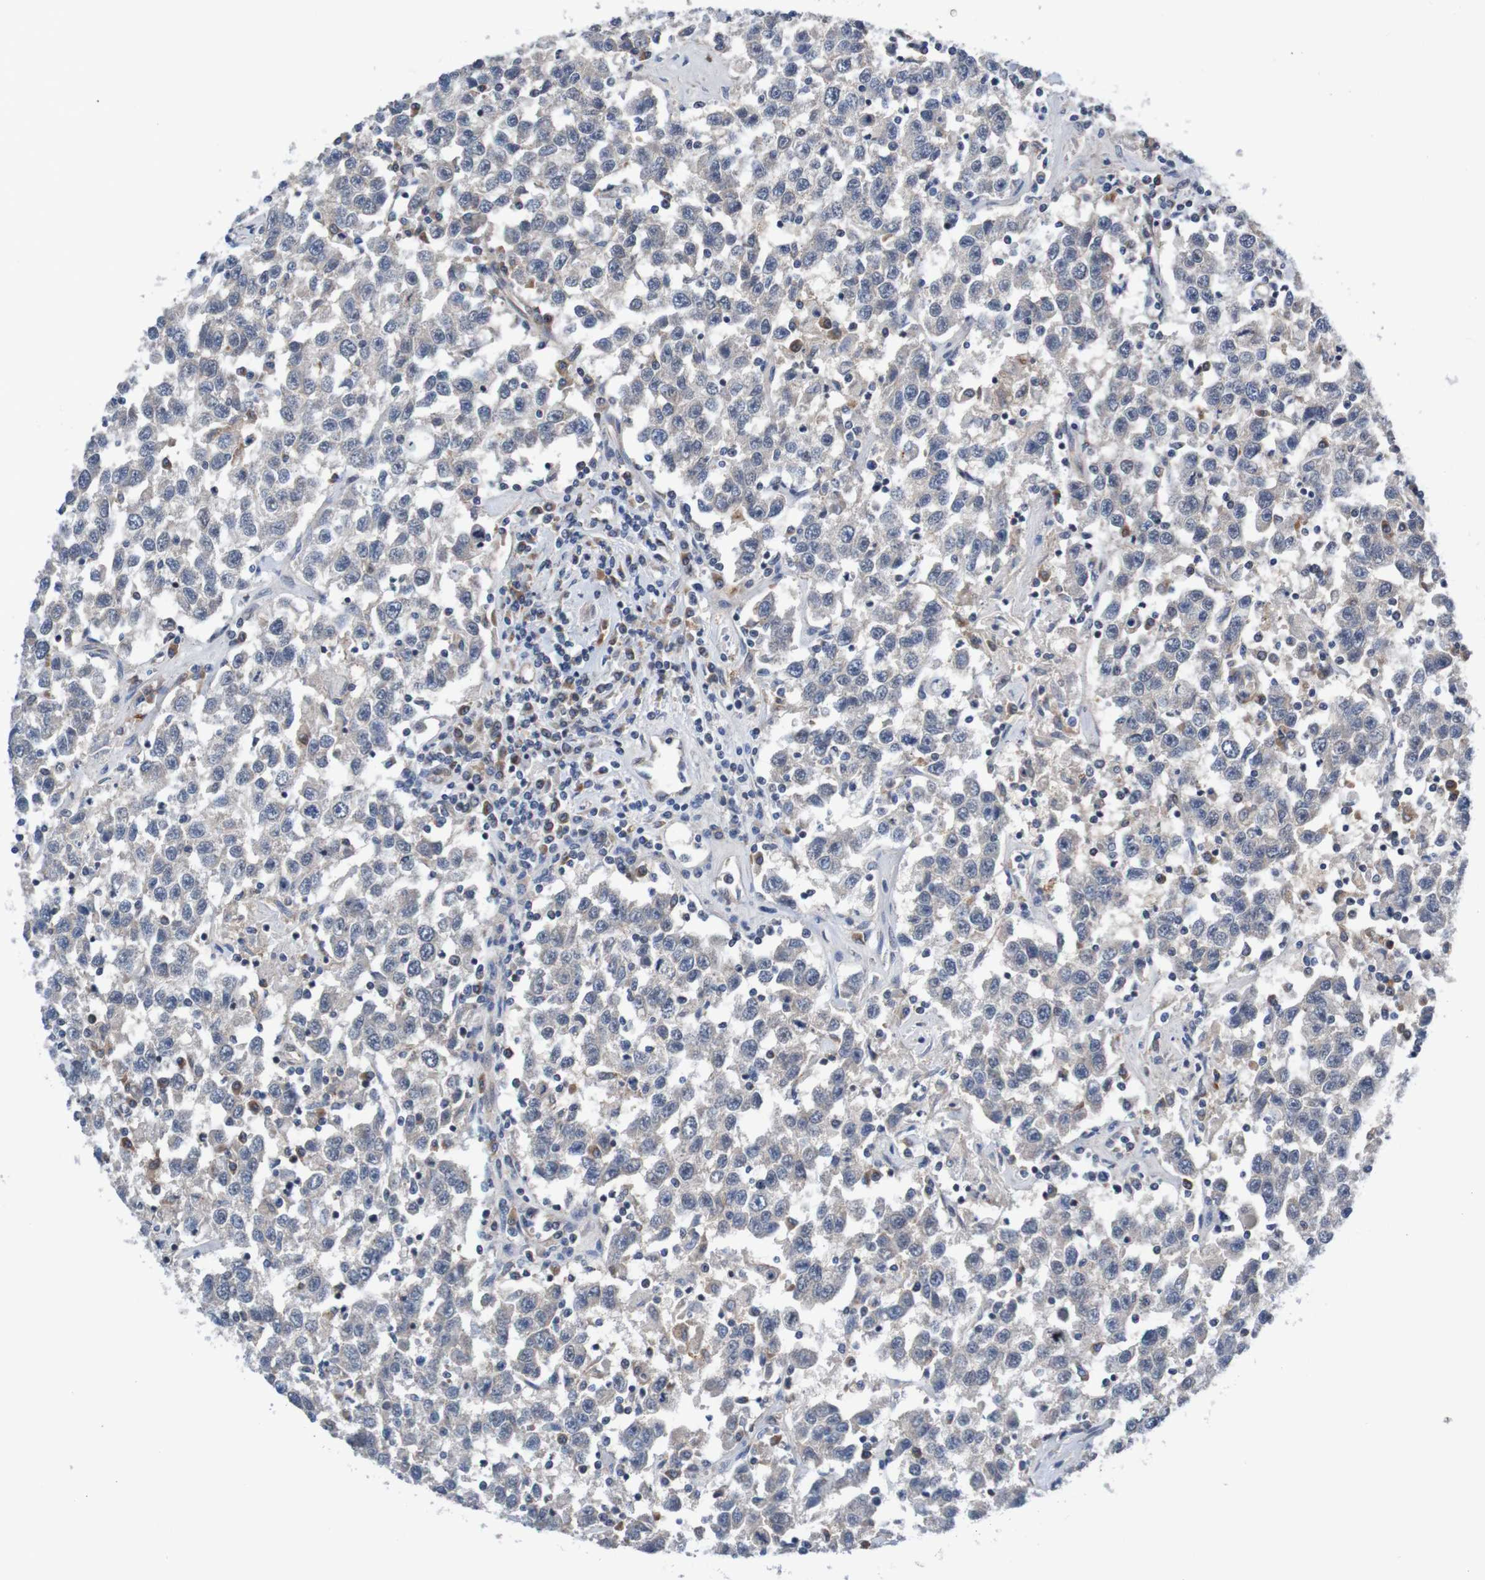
{"staining": {"intensity": "negative", "quantity": "none", "location": "none"}, "tissue": "testis cancer", "cell_type": "Tumor cells", "image_type": "cancer", "snomed": [{"axis": "morphology", "description": "Seminoma, NOS"}, {"axis": "topography", "description": "Testis"}], "caption": "An image of human testis cancer is negative for staining in tumor cells.", "gene": "CPED1", "patient": {"sex": "male", "age": 41}}